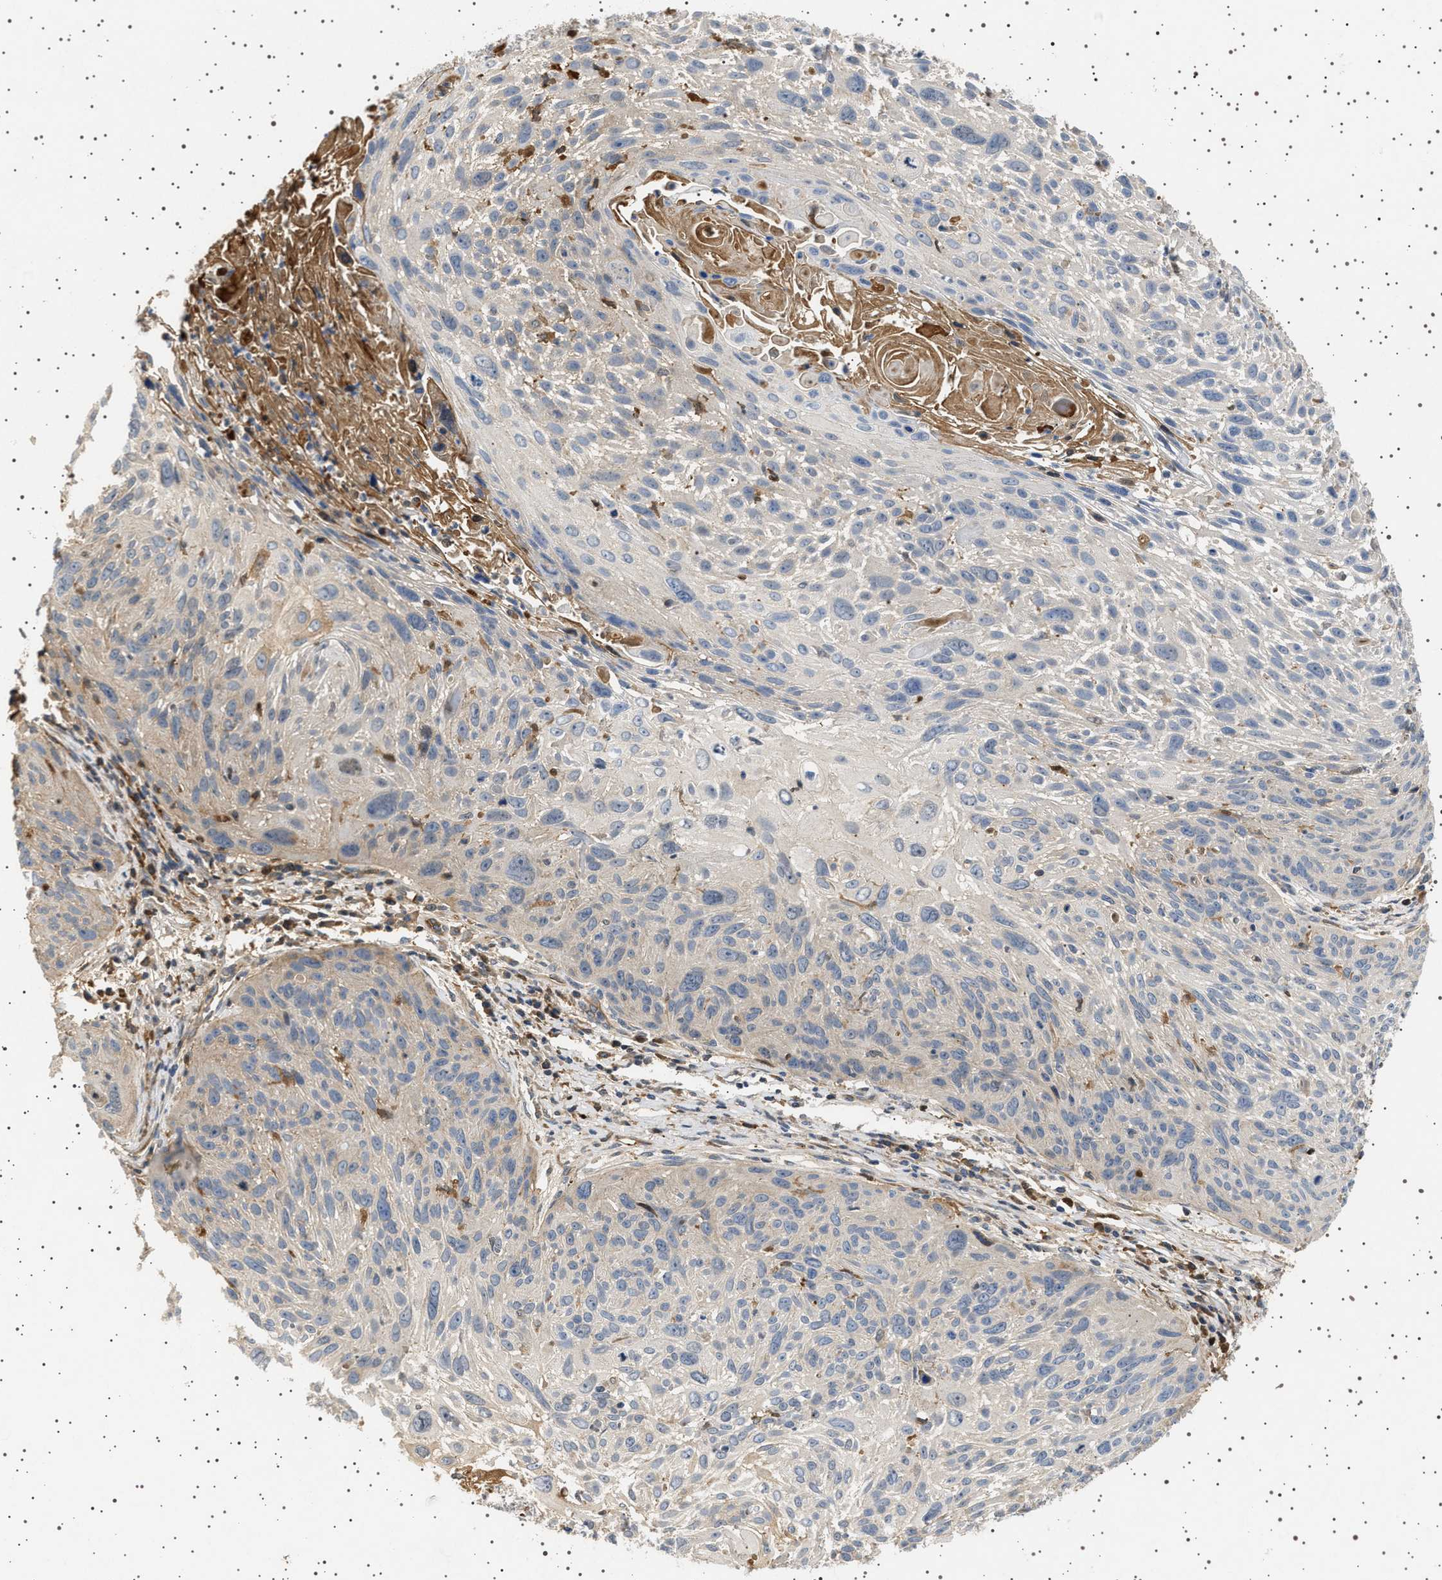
{"staining": {"intensity": "negative", "quantity": "none", "location": "none"}, "tissue": "cervical cancer", "cell_type": "Tumor cells", "image_type": "cancer", "snomed": [{"axis": "morphology", "description": "Squamous cell carcinoma, NOS"}, {"axis": "topography", "description": "Cervix"}], "caption": "Cervical cancer was stained to show a protein in brown. There is no significant positivity in tumor cells.", "gene": "FICD", "patient": {"sex": "female", "age": 51}}